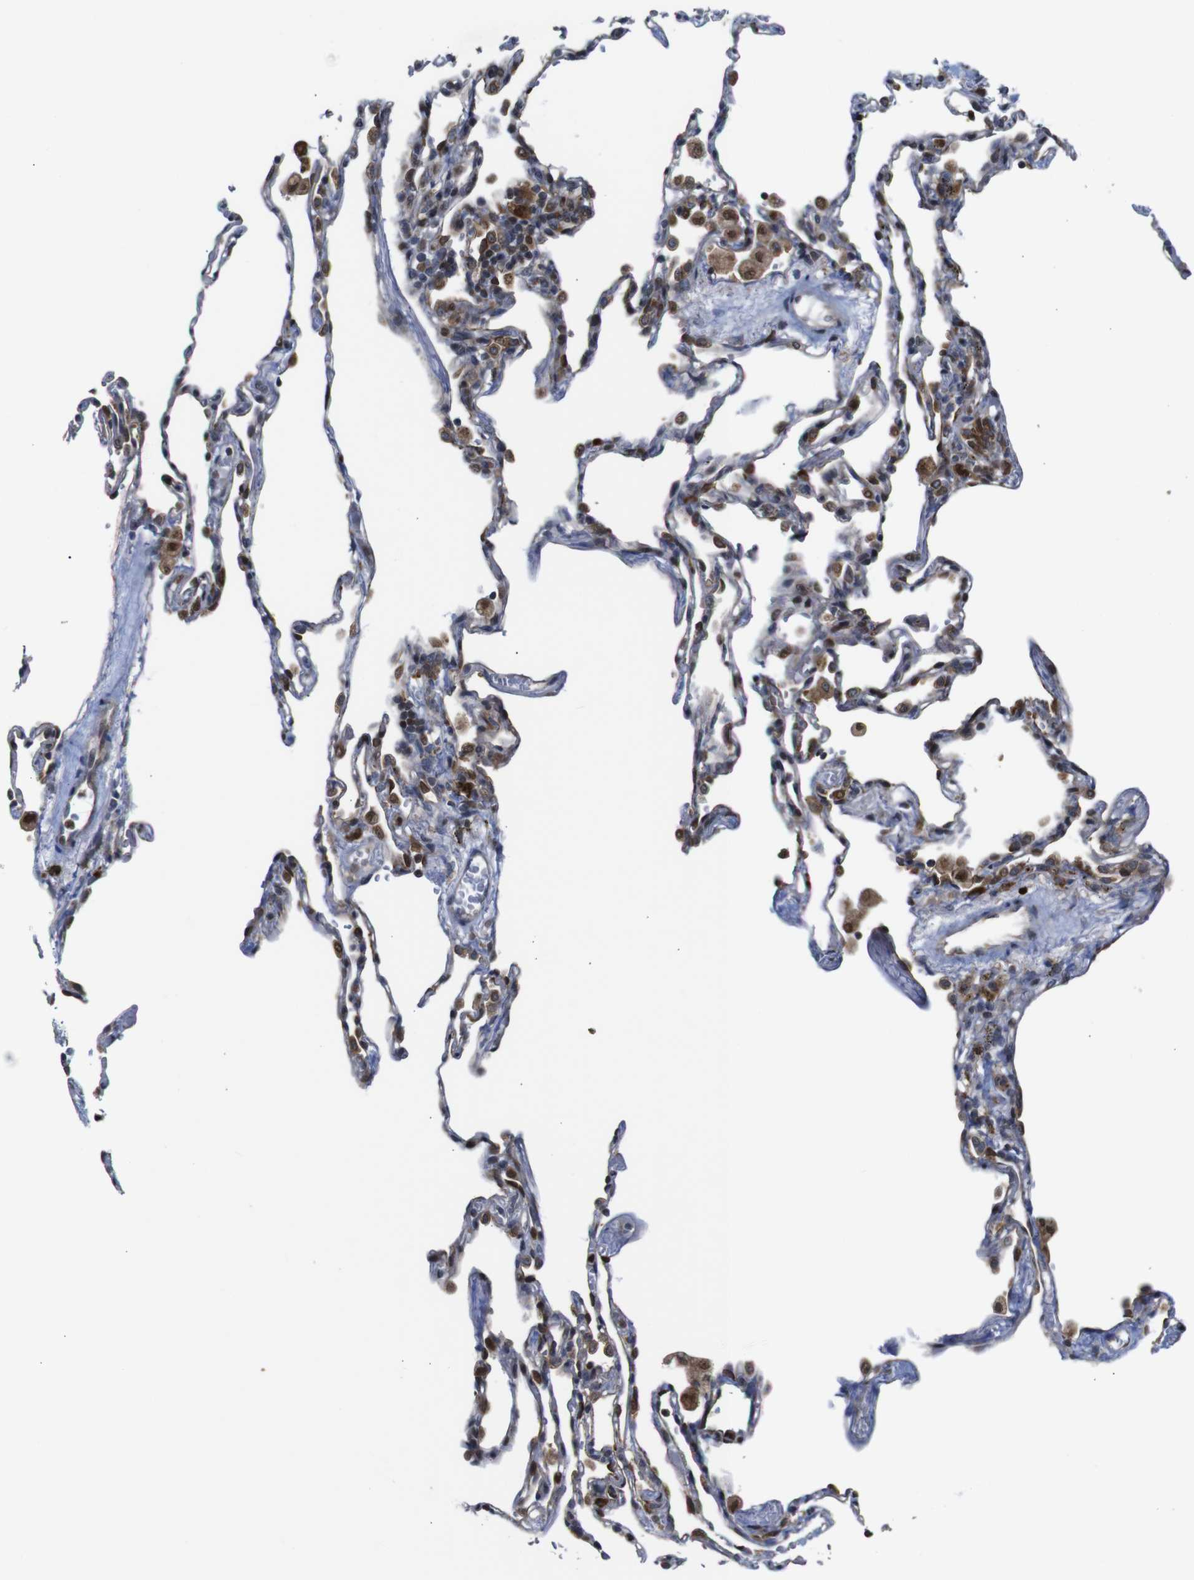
{"staining": {"intensity": "moderate", "quantity": "25%-75%", "location": "cytoplasmic/membranous"}, "tissue": "lung", "cell_type": "Alveolar cells", "image_type": "normal", "snomed": [{"axis": "morphology", "description": "Normal tissue, NOS"}, {"axis": "topography", "description": "Lung"}], "caption": "Immunohistochemical staining of normal lung reveals medium levels of moderate cytoplasmic/membranous expression in about 25%-75% of alveolar cells. The protein of interest is shown in brown color, while the nuclei are stained blue.", "gene": "PTPN1", "patient": {"sex": "male", "age": 59}}